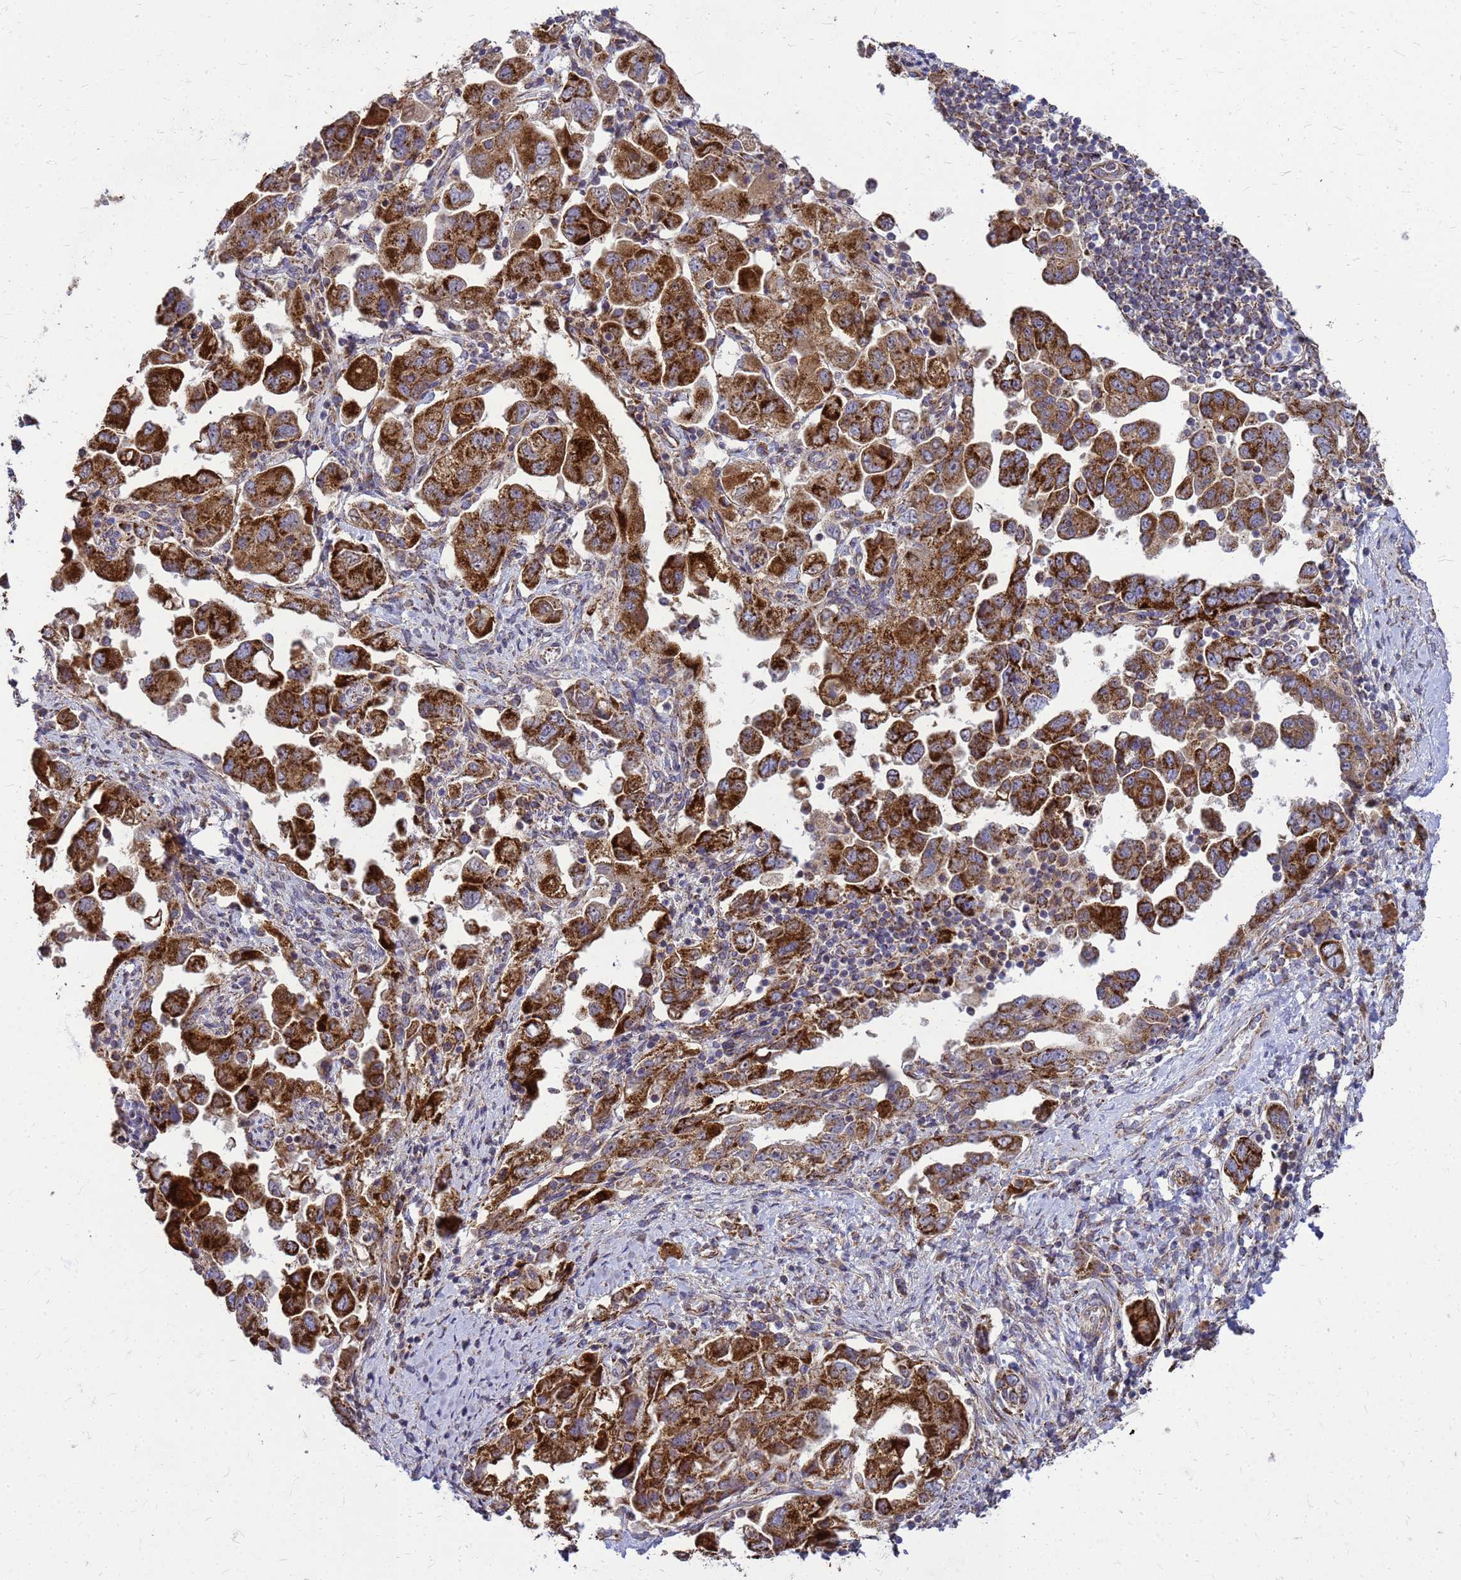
{"staining": {"intensity": "strong", "quantity": ">75%", "location": "cytoplasmic/membranous"}, "tissue": "ovarian cancer", "cell_type": "Tumor cells", "image_type": "cancer", "snomed": [{"axis": "morphology", "description": "Carcinoma, NOS"}, {"axis": "morphology", "description": "Cystadenocarcinoma, serous, NOS"}, {"axis": "topography", "description": "Ovary"}], "caption": "Immunohistochemistry (IHC) image of neoplastic tissue: ovarian cancer (carcinoma) stained using IHC displays high levels of strong protein expression localized specifically in the cytoplasmic/membranous of tumor cells, appearing as a cytoplasmic/membranous brown color.", "gene": "FSTL4", "patient": {"sex": "female", "age": 69}}